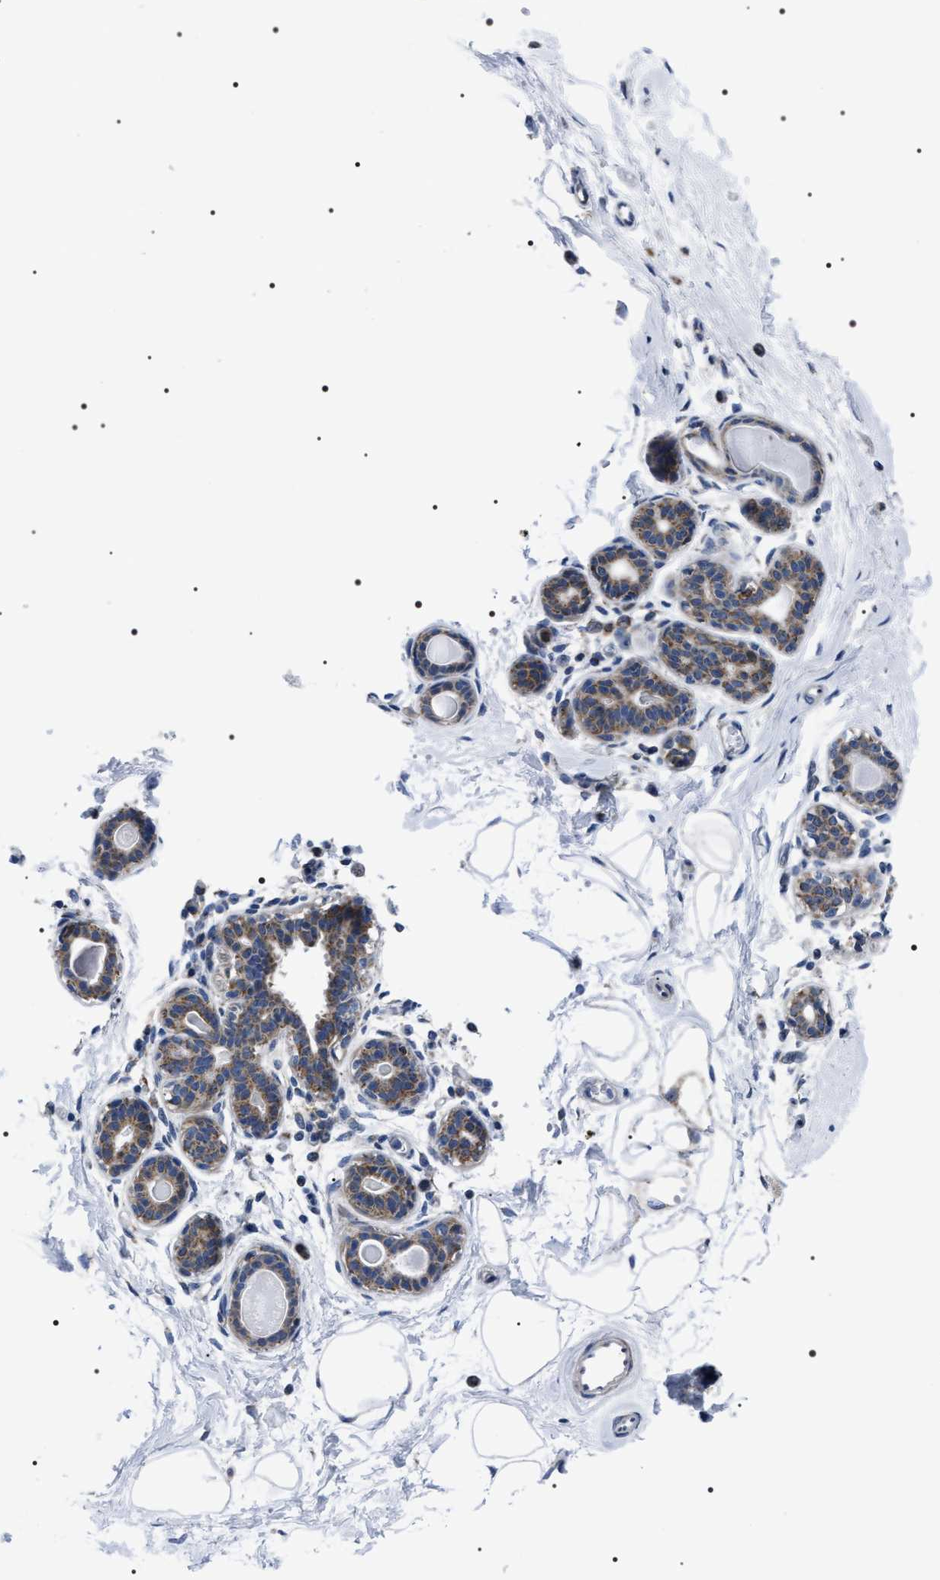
{"staining": {"intensity": "negative", "quantity": "none", "location": "none"}, "tissue": "breast", "cell_type": "Adipocytes", "image_type": "normal", "snomed": [{"axis": "morphology", "description": "Normal tissue, NOS"}, {"axis": "topography", "description": "Breast"}], "caption": "Immunohistochemistry photomicrograph of benign breast: breast stained with DAB (3,3'-diaminobenzidine) demonstrates no significant protein positivity in adipocytes.", "gene": "NTMT1", "patient": {"sex": "female", "age": 45}}